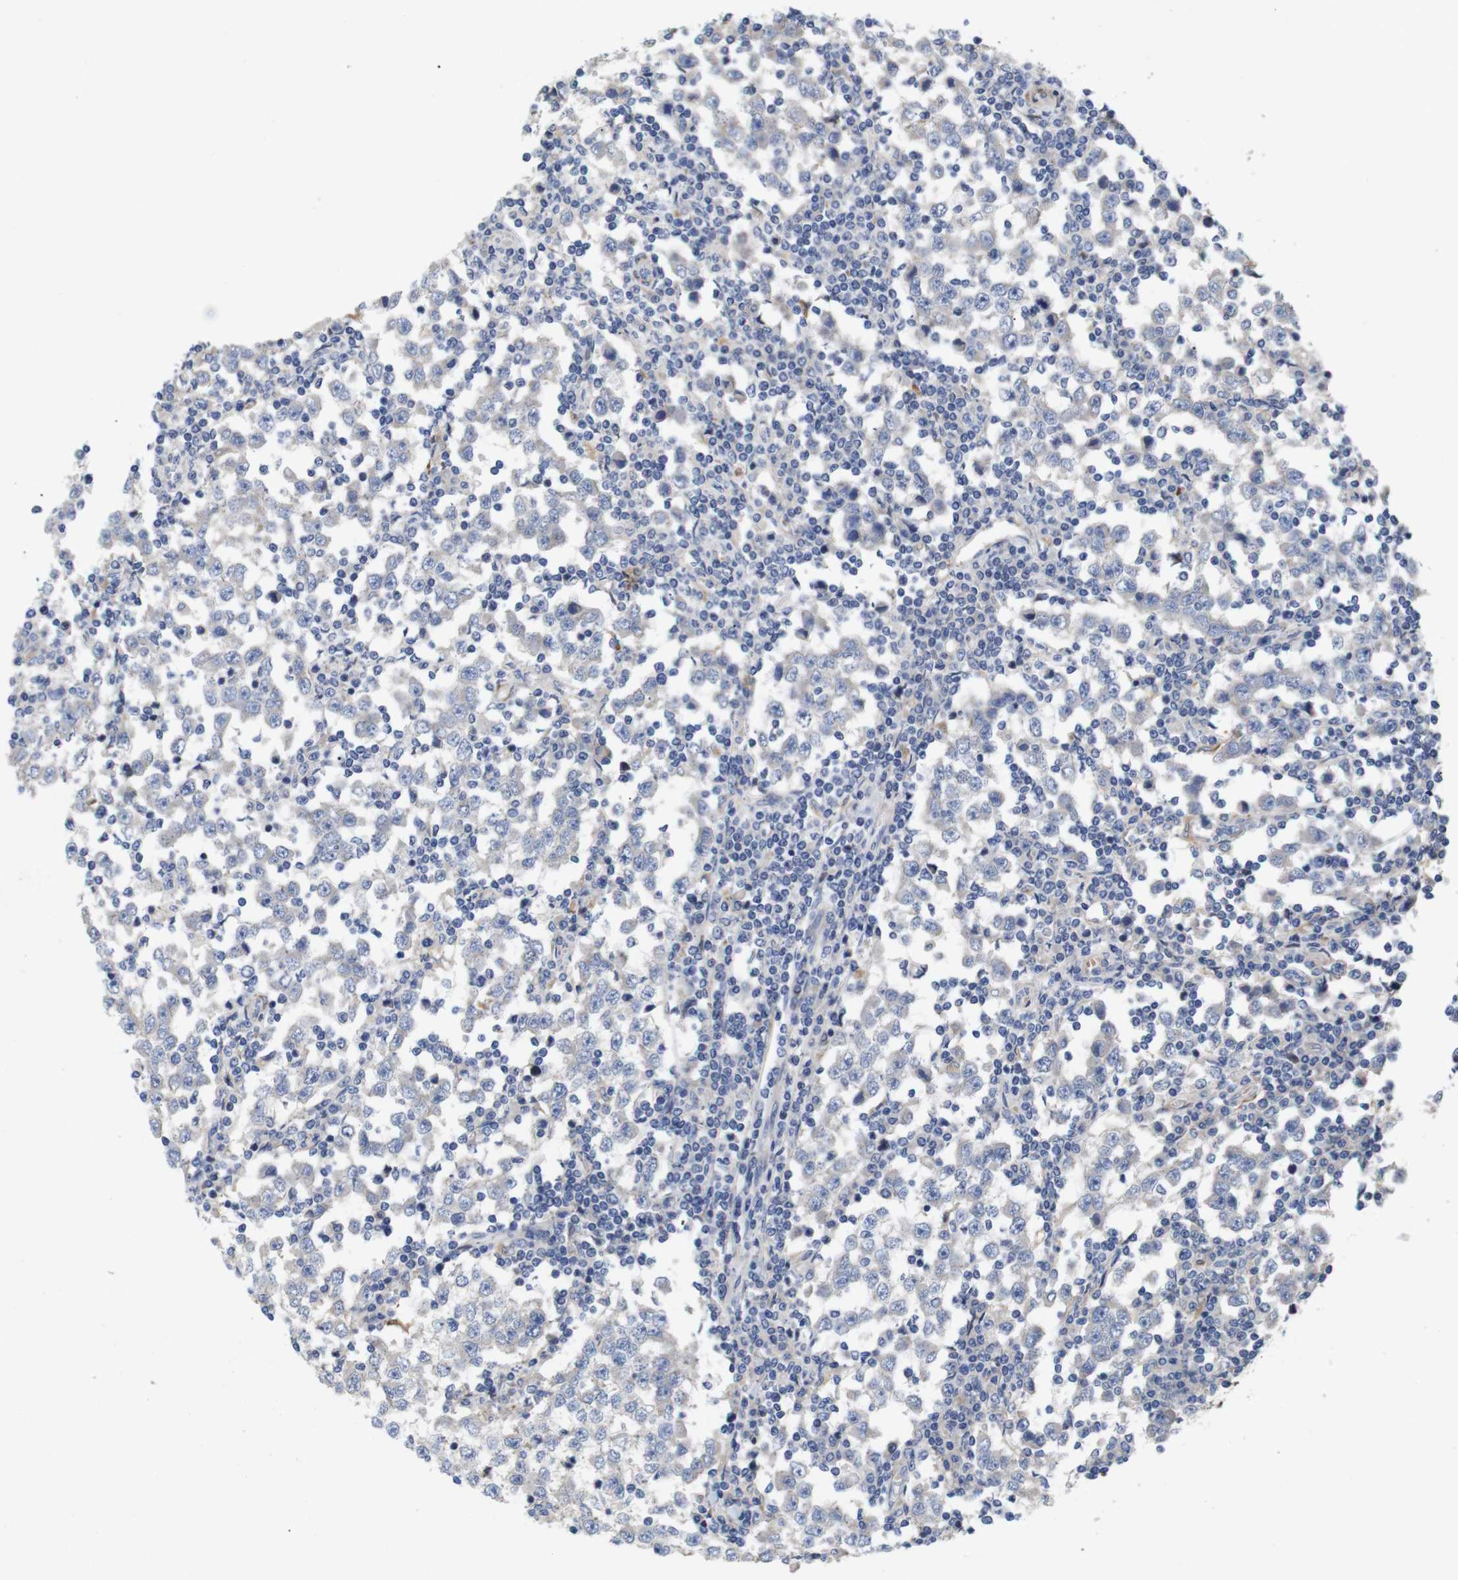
{"staining": {"intensity": "negative", "quantity": "none", "location": "none"}, "tissue": "testis cancer", "cell_type": "Tumor cells", "image_type": "cancer", "snomed": [{"axis": "morphology", "description": "Seminoma, NOS"}, {"axis": "topography", "description": "Testis"}], "caption": "This histopathology image is of testis cancer stained with IHC to label a protein in brown with the nuclei are counter-stained blue. There is no positivity in tumor cells. The staining was performed using DAB (3,3'-diaminobenzidine) to visualize the protein expression in brown, while the nuclei were stained in blue with hematoxylin (Magnification: 20x).", "gene": "SPRY3", "patient": {"sex": "male", "age": 65}}